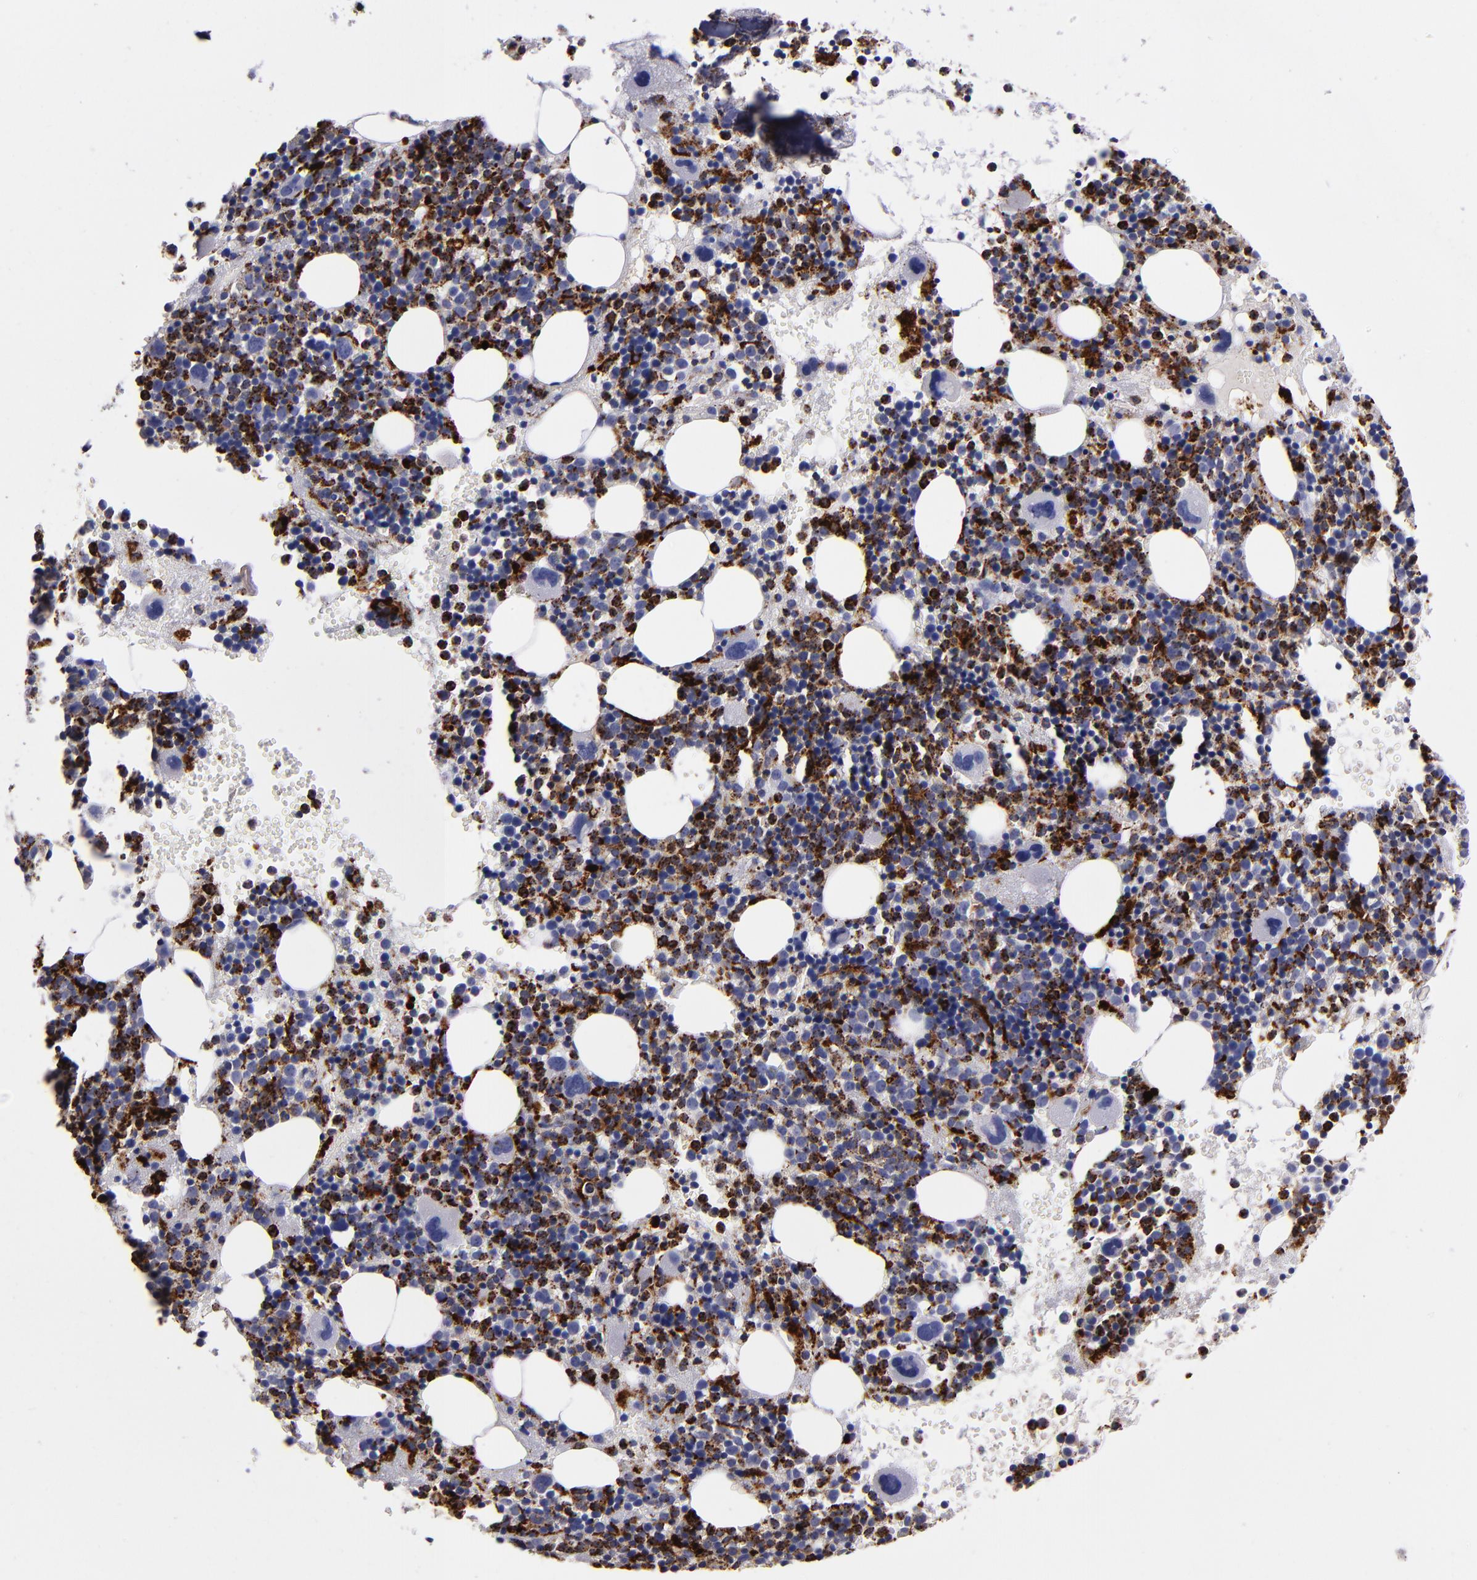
{"staining": {"intensity": "strong", "quantity": "25%-75%", "location": "cytoplasmic/membranous,nuclear"}, "tissue": "bone marrow", "cell_type": "Hematopoietic cells", "image_type": "normal", "snomed": [{"axis": "morphology", "description": "Normal tissue, NOS"}, {"axis": "topography", "description": "Bone marrow"}], "caption": "The immunohistochemical stain shows strong cytoplasmic/membranous,nuclear staining in hematopoietic cells of normal bone marrow. (Brightfield microscopy of DAB IHC at high magnification).", "gene": "CTSS", "patient": {"sex": "male", "age": 34}}